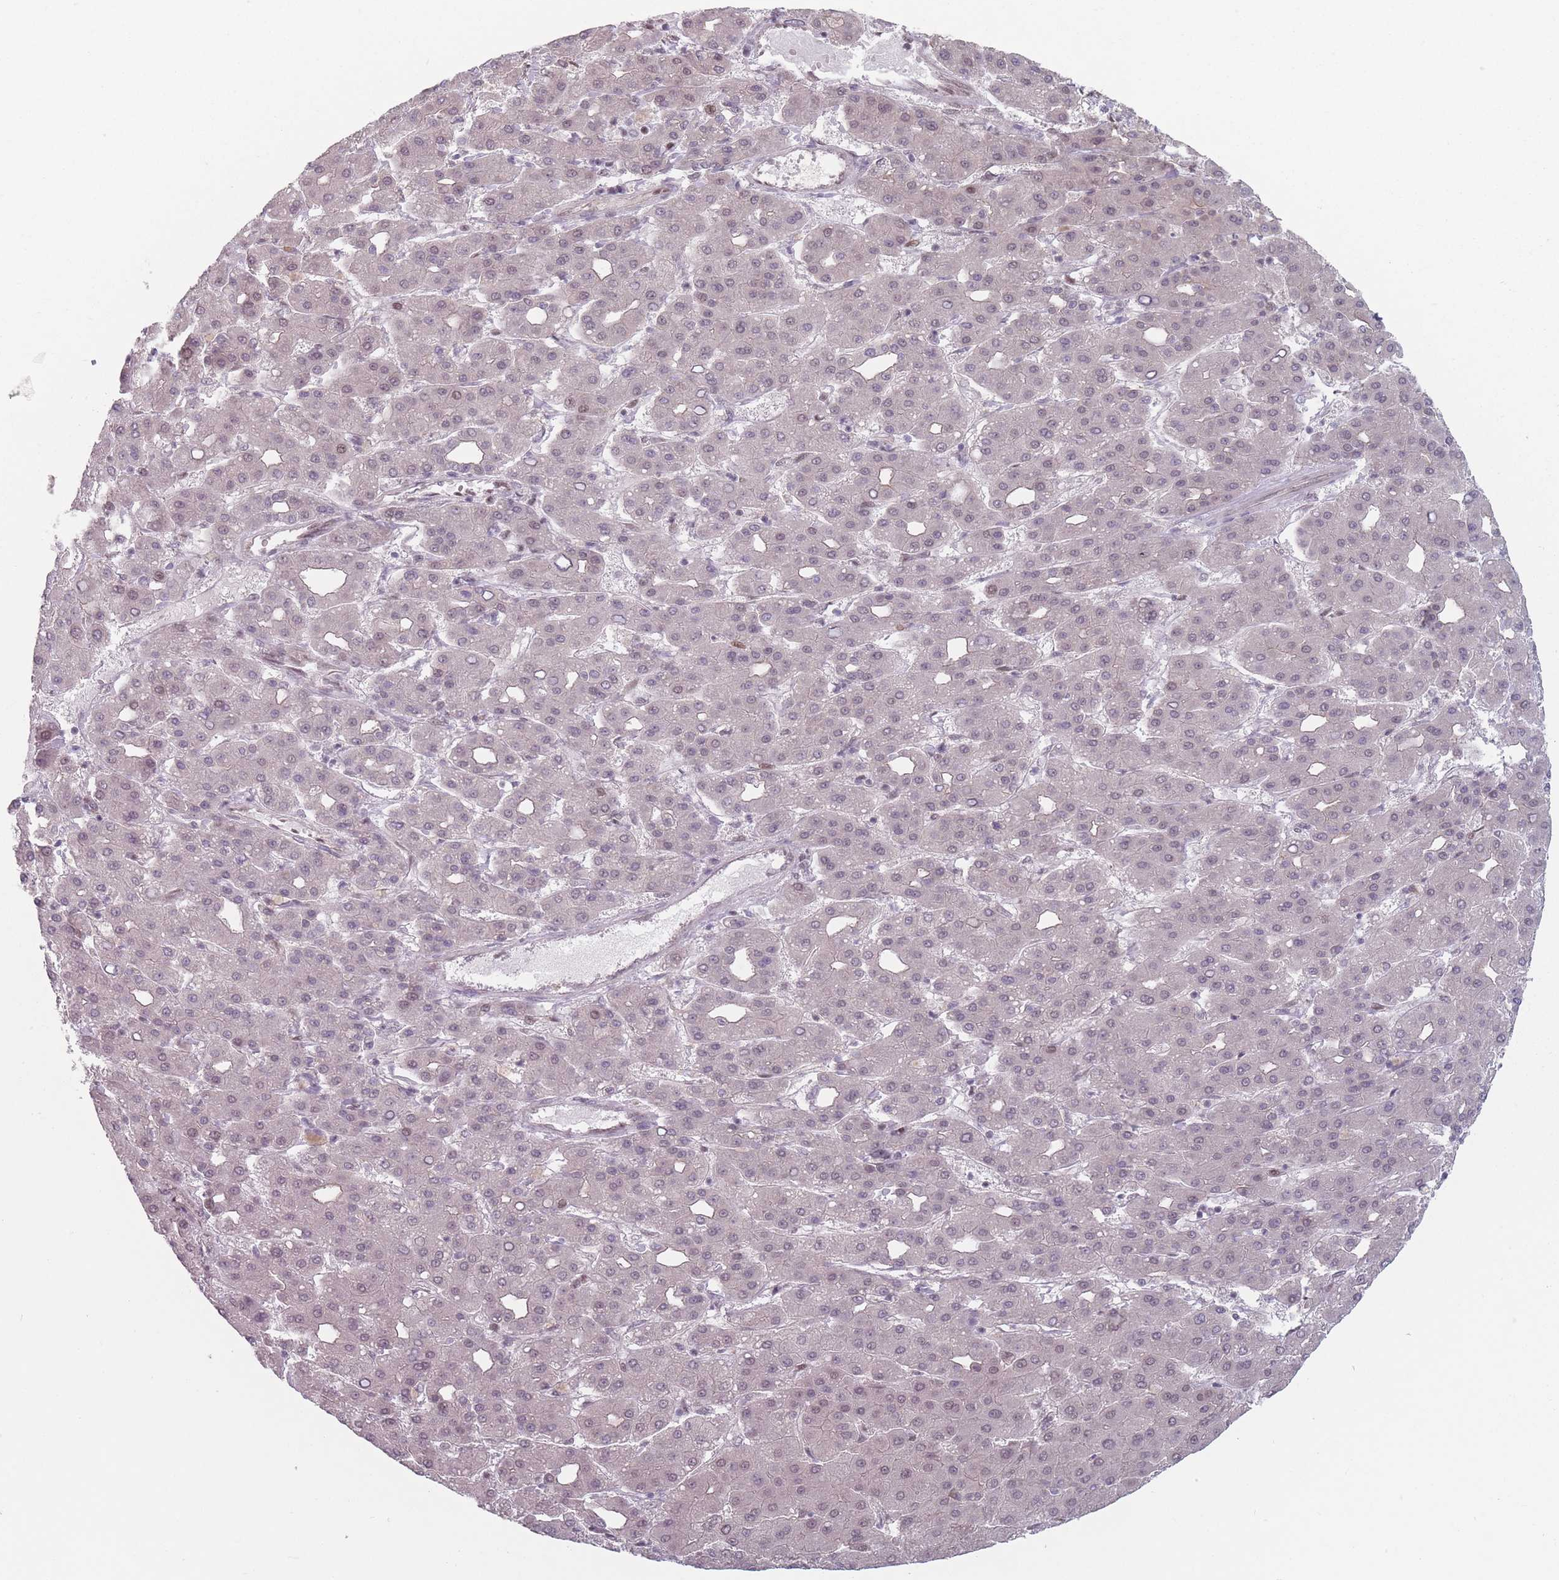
{"staining": {"intensity": "weak", "quantity": "25%-75%", "location": "nuclear"}, "tissue": "liver cancer", "cell_type": "Tumor cells", "image_type": "cancer", "snomed": [{"axis": "morphology", "description": "Carcinoma, Hepatocellular, NOS"}, {"axis": "topography", "description": "Liver"}], "caption": "Liver cancer tissue exhibits weak nuclear staining in approximately 25%-75% of tumor cells, visualized by immunohistochemistry.", "gene": "SH3BGRL2", "patient": {"sex": "male", "age": 65}}